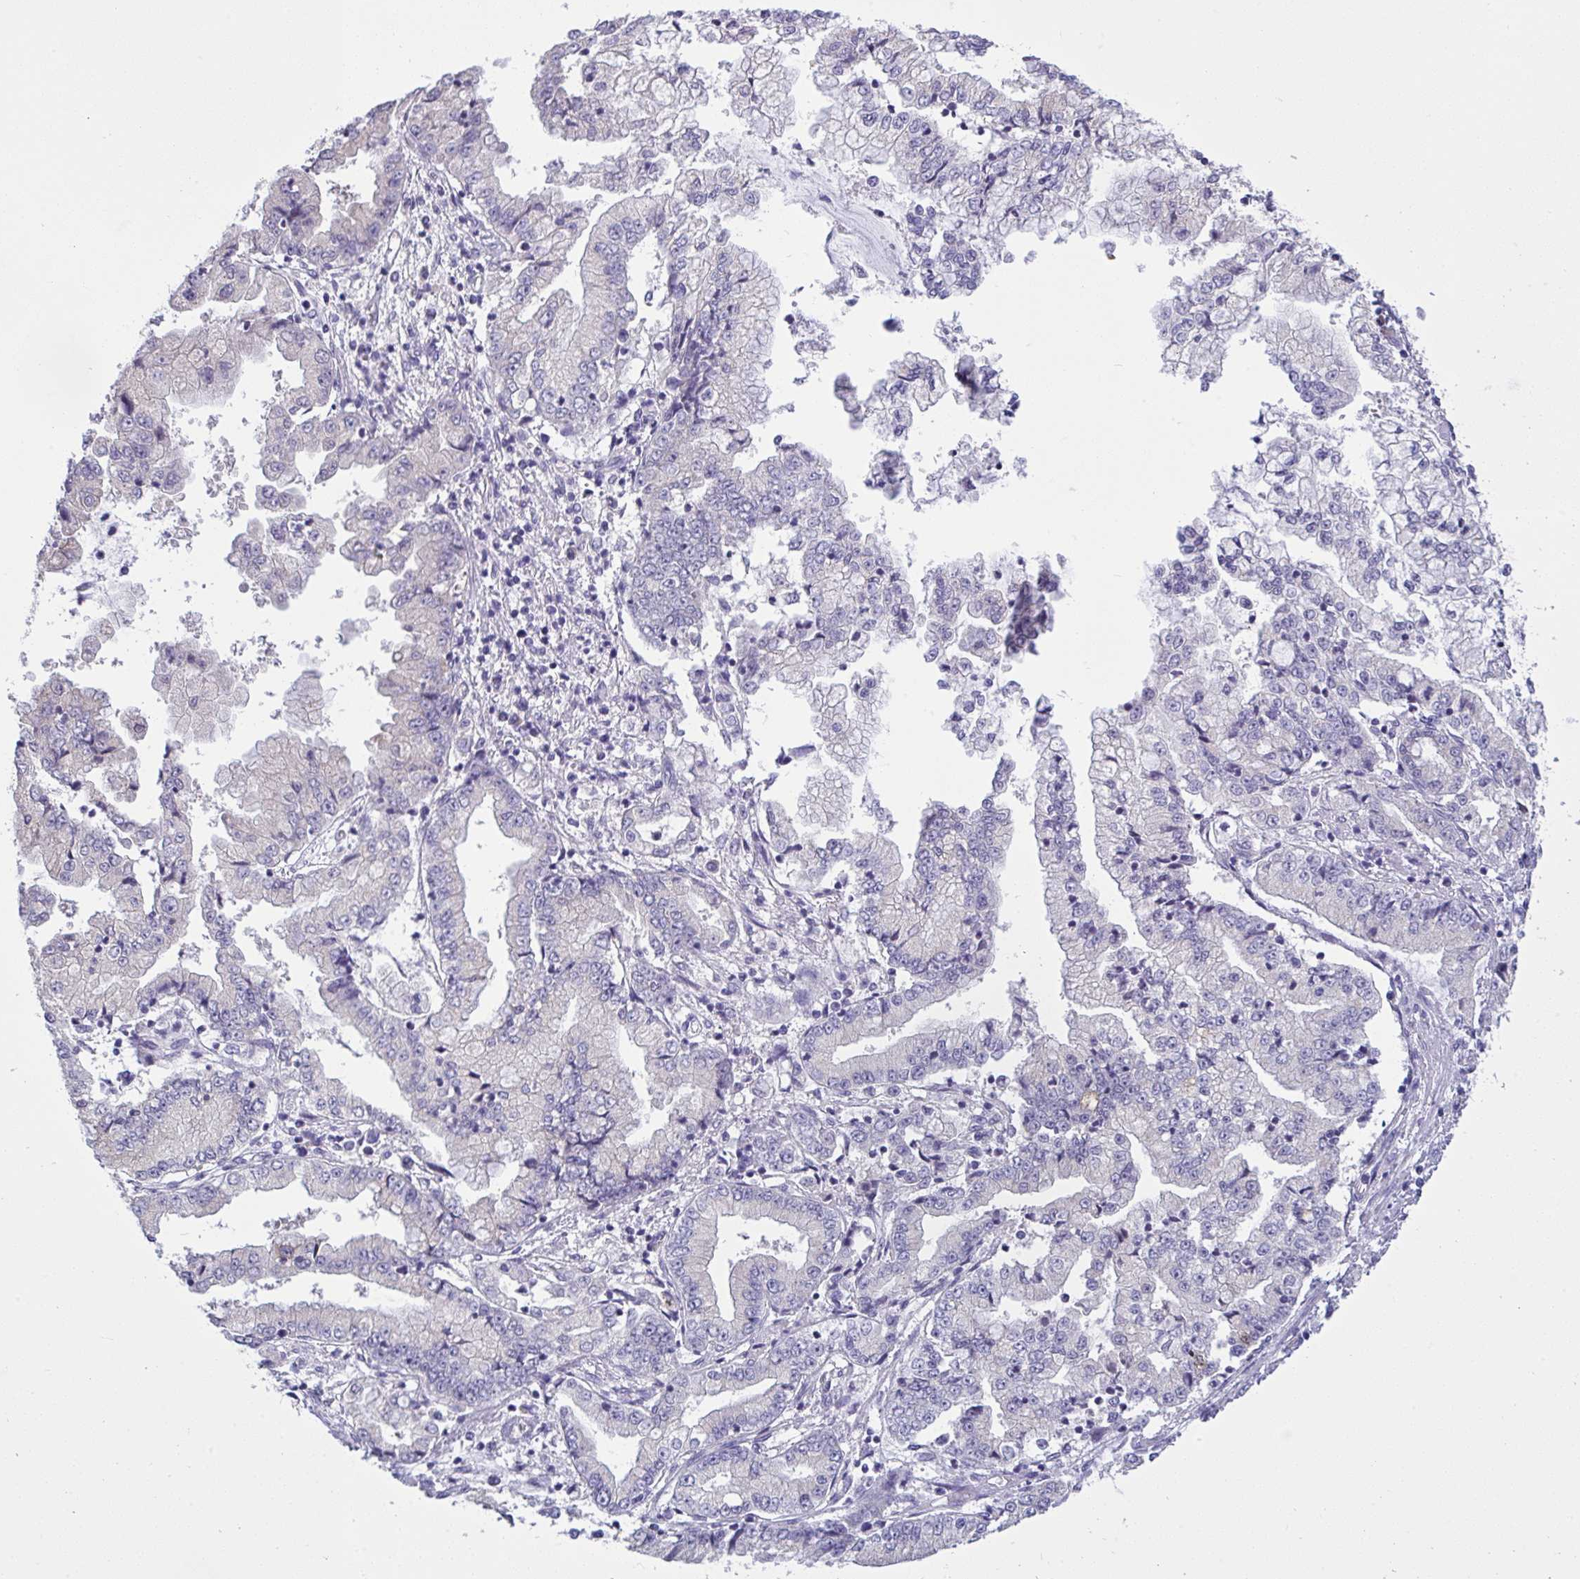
{"staining": {"intensity": "negative", "quantity": "none", "location": "none"}, "tissue": "stomach cancer", "cell_type": "Tumor cells", "image_type": "cancer", "snomed": [{"axis": "morphology", "description": "Adenocarcinoma, NOS"}, {"axis": "topography", "description": "Stomach, upper"}], "caption": "Human stomach cancer stained for a protein using IHC reveals no staining in tumor cells.", "gene": "TMEM41A", "patient": {"sex": "female", "age": 74}}